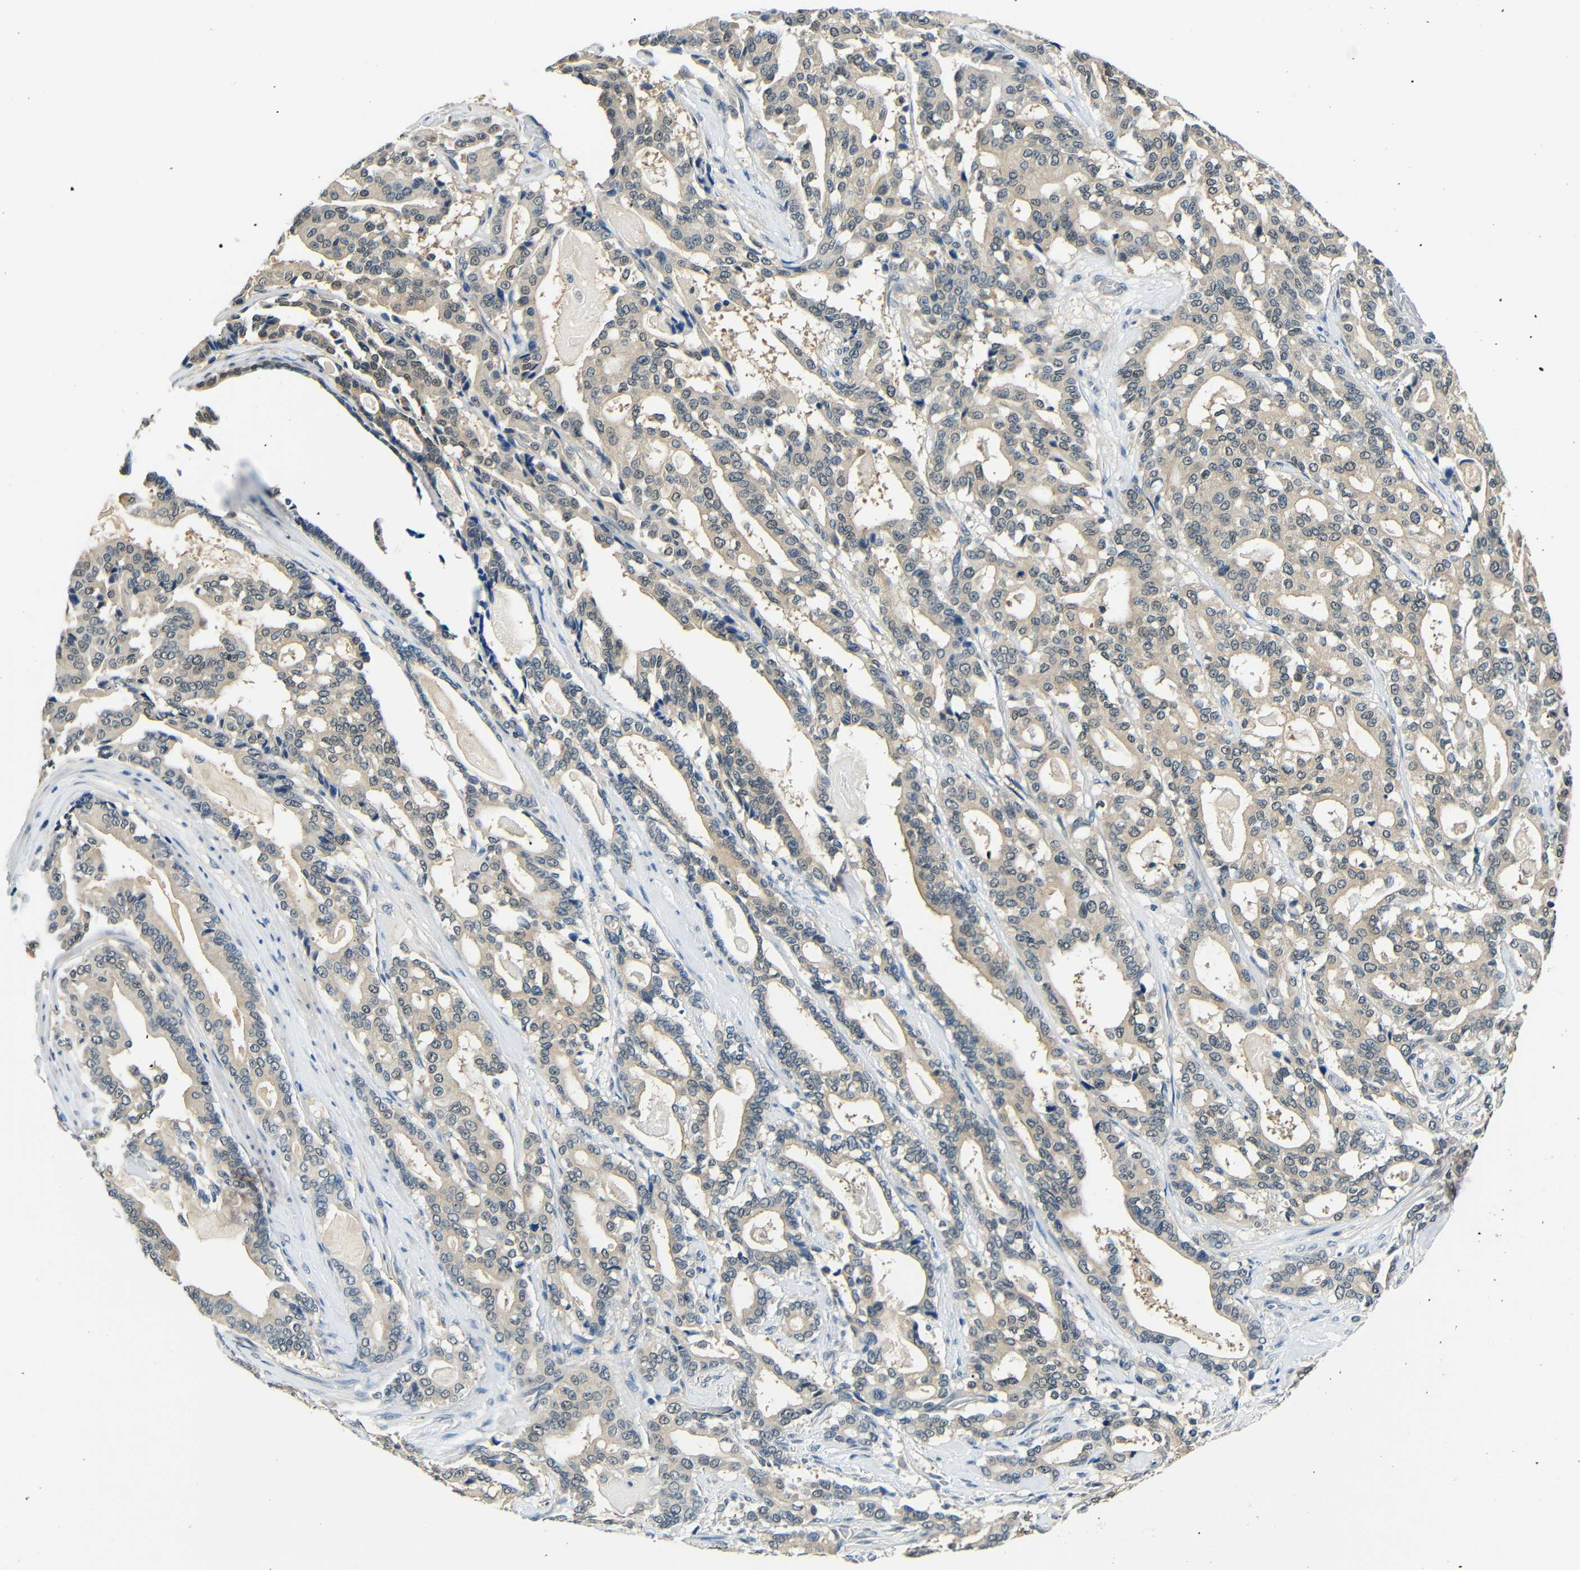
{"staining": {"intensity": "moderate", "quantity": ">75%", "location": "cytoplasmic/membranous"}, "tissue": "pancreatic cancer", "cell_type": "Tumor cells", "image_type": "cancer", "snomed": [{"axis": "morphology", "description": "Adenocarcinoma, NOS"}, {"axis": "topography", "description": "Pancreas"}], "caption": "The photomicrograph exhibits staining of pancreatic adenocarcinoma, revealing moderate cytoplasmic/membranous protein expression (brown color) within tumor cells. Using DAB (3,3'-diaminobenzidine) (brown) and hematoxylin (blue) stains, captured at high magnification using brightfield microscopy.", "gene": "ADAP1", "patient": {"sex": "male", "age": 63}}